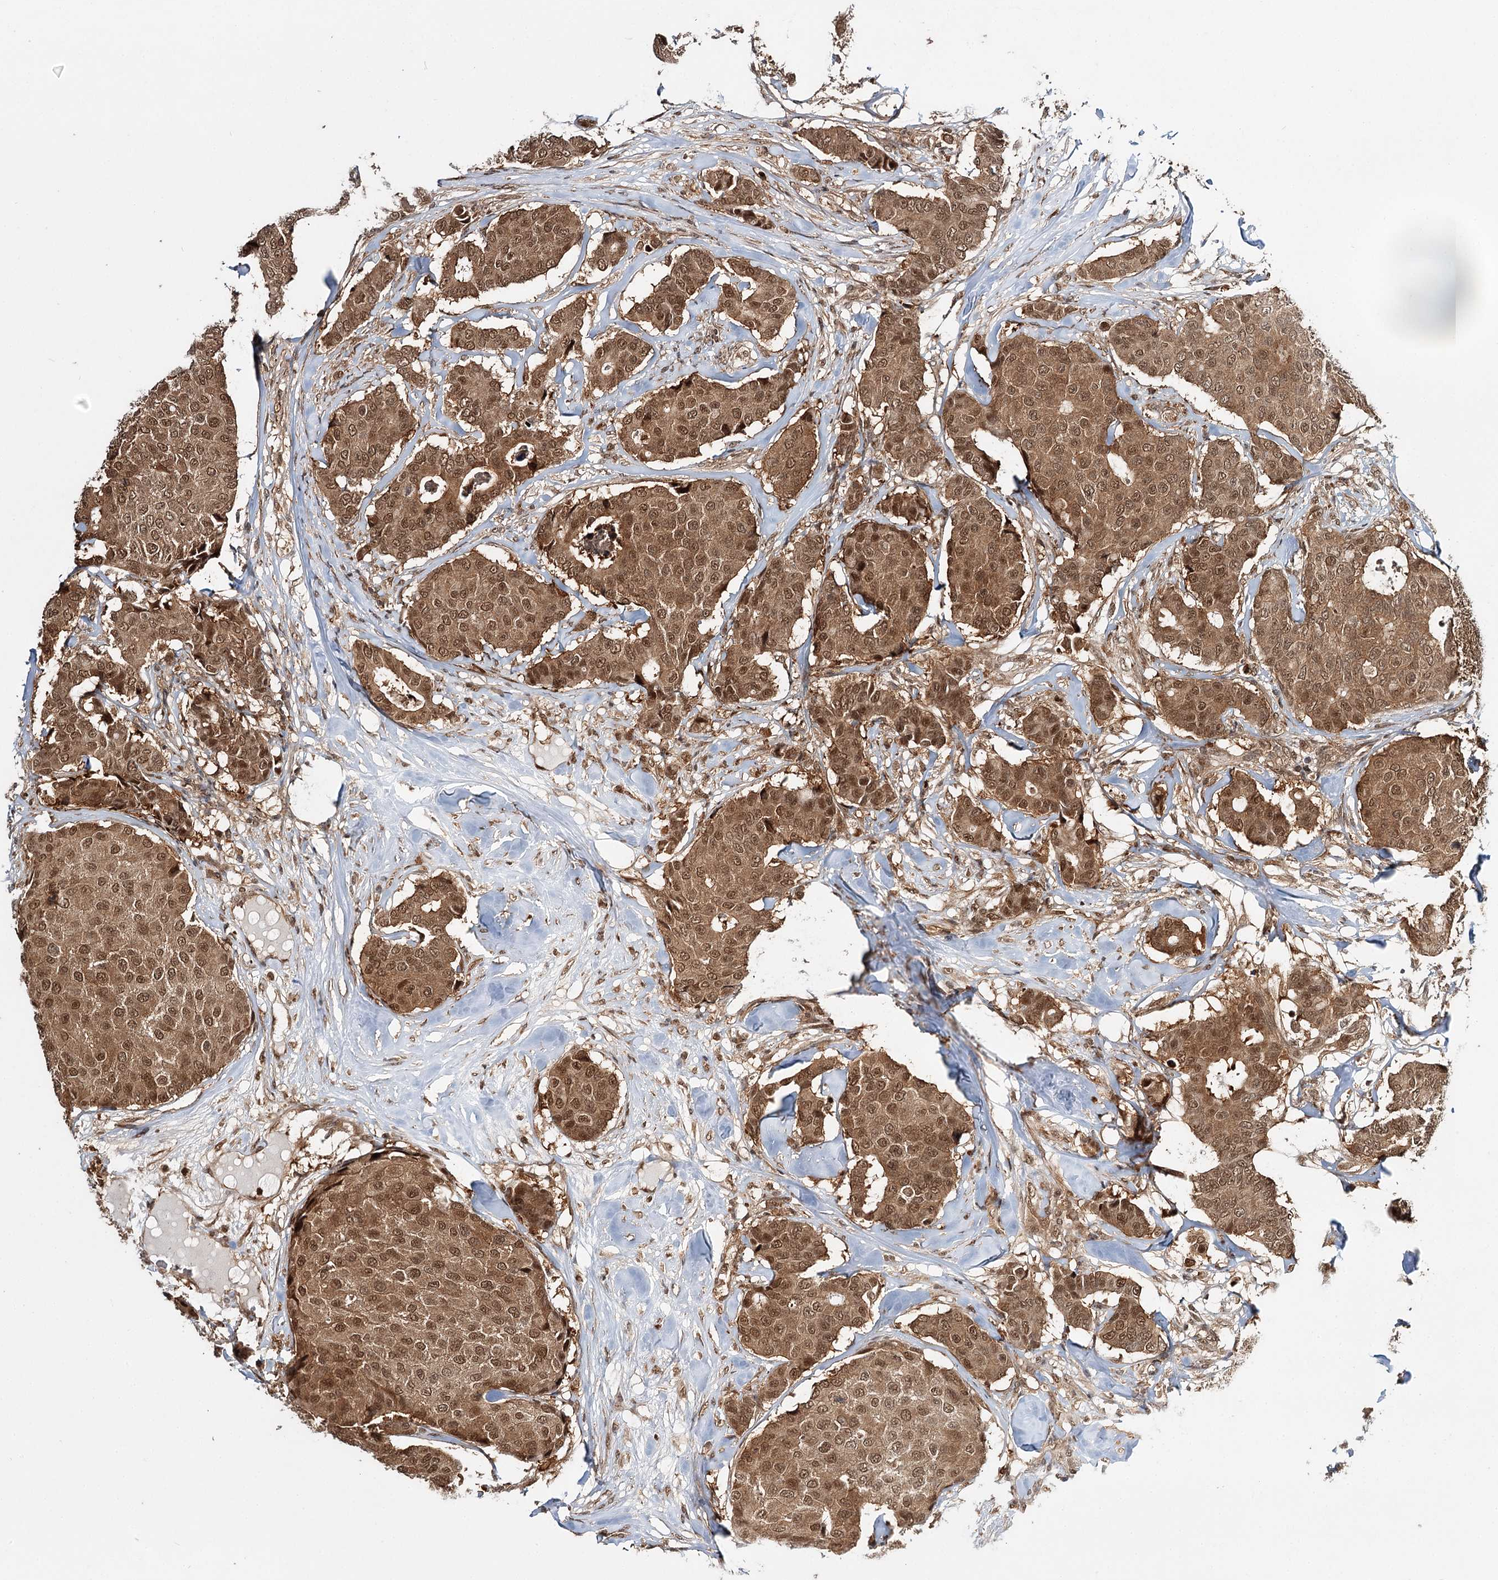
{"staining": {"intensity": "moderate", "quantity": ">75%", "location": "cytoplasmic/membranous,nuclear"}, "tissue": "breast cancer", "cell_type": "Tumor cells", "image_type": "cancer", "snomed": [{"axis": "morphology", "description": "Duct carcinoma"}, {"axis": "topography", "description": "Breast"}], "caption": "Immunohistochemical staining of breast infiltrating ductal carcinoma shows medium levels of moderate cytoplasmic/membranous and nuclear expression in about >75% of tumor cells. The staining was performed using DAB, with brown indicating positive protein expression. Nuclei are stained blue with hematoxylin.", "gene": "N6AMT1", "patient": {"sex": "female", "age": 75}}